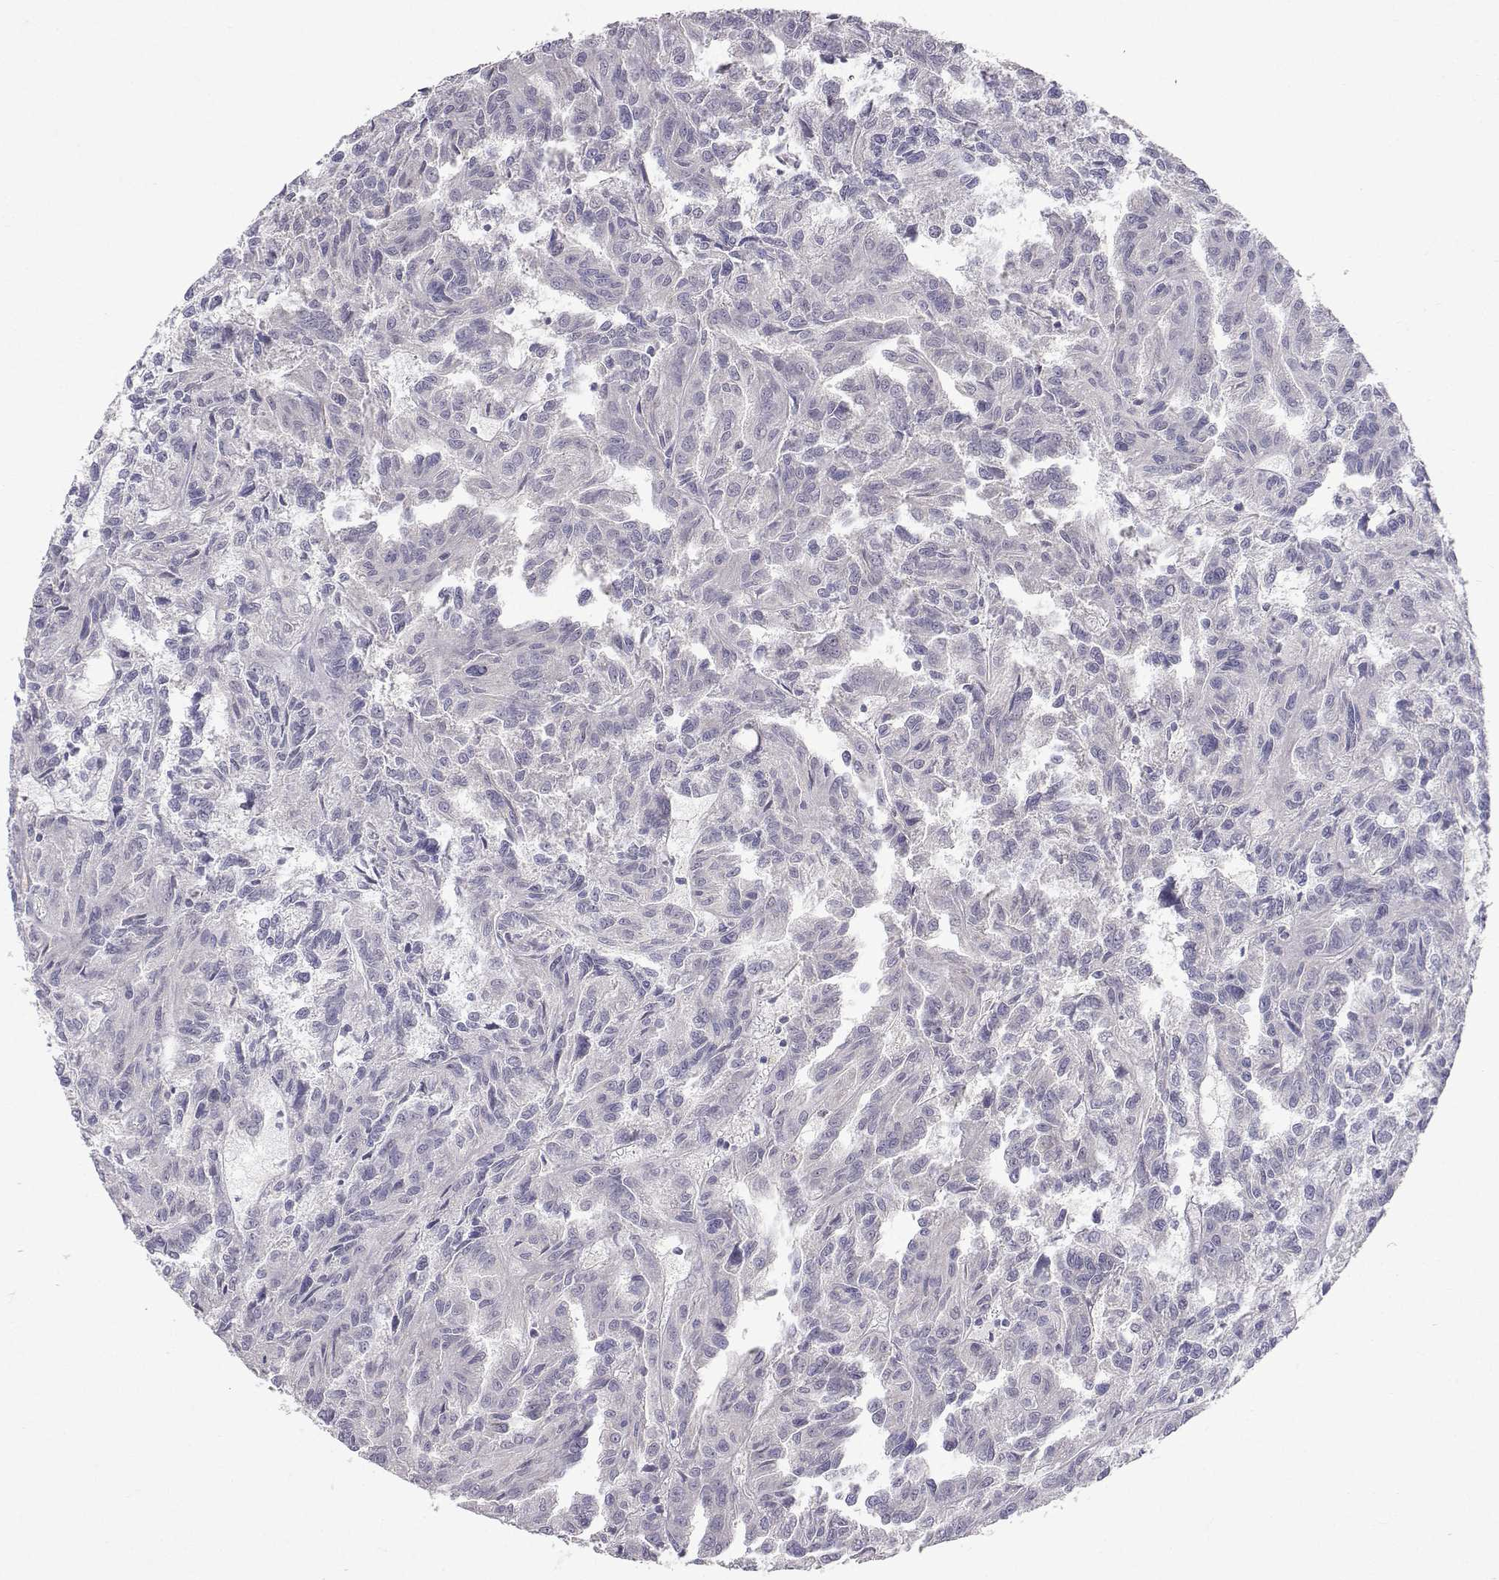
{"staining": {"intensity": "negative", "quantity": "none", "location": "none"}, "tissue": "renal cancer", "cell_type": "Tumor cells", "image_type": "cancer", "snomed": [{"axis": "morphology", "description": "Adenocarcinoma, NOS"}, {"axis": "topography", "description": "Kidney"}], "caption": "An immunohistochemistry photomicrograph of renal adenocarcinoma is shown. There is no staining in tumor cells of renal adenocarcinoma. Nuclei are stained in blue.", "gene": "SLC6A3", "patient": {"sex": "male", "age": 79}}